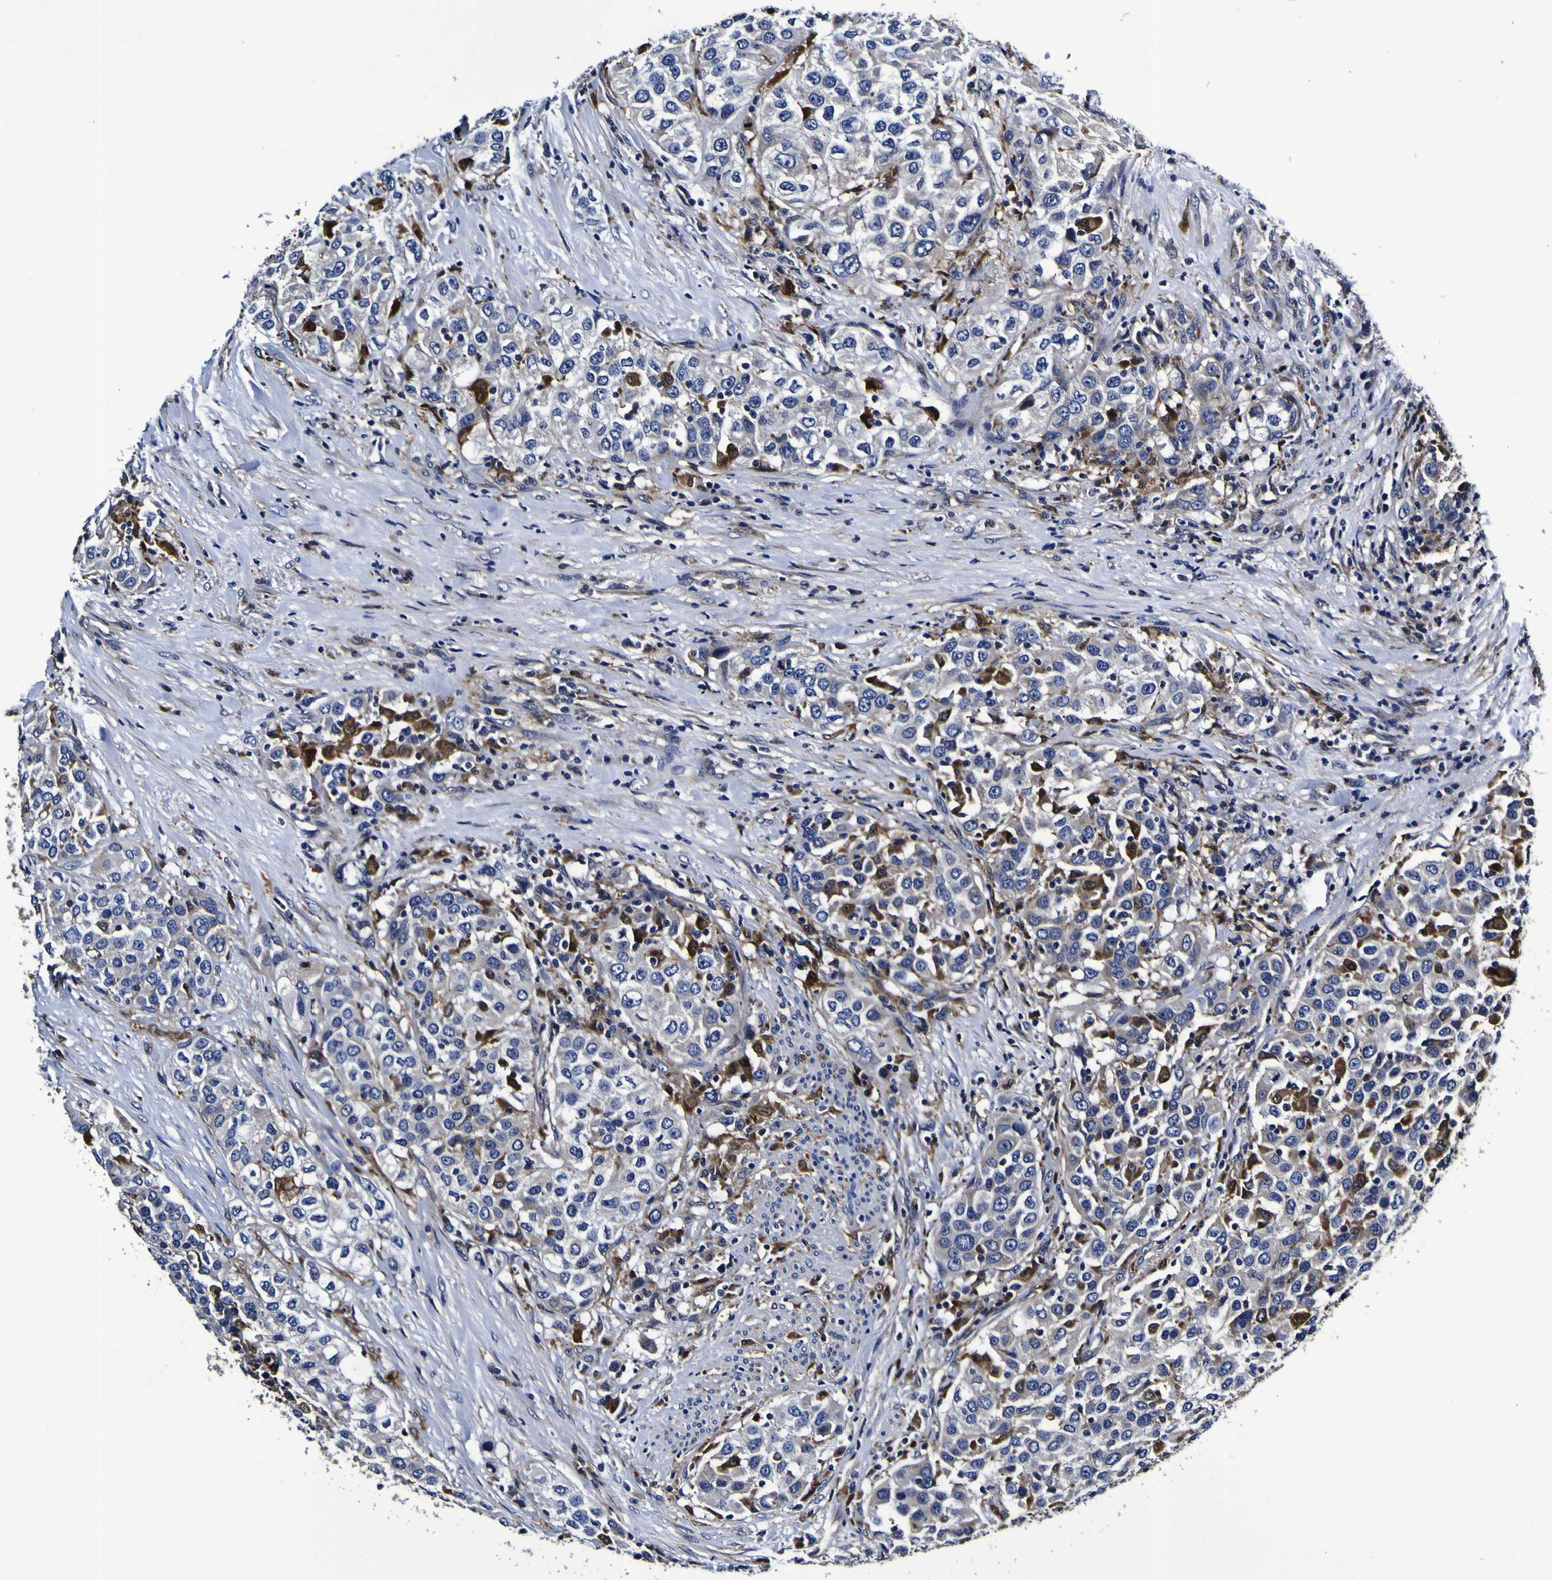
{"staining": {"intensity": "strong", "quantity": "<25%", "location": "cytoplasmic/membranous"}, "tissue": "urothelial cancer", "cell_type": "Tumor cells", "image_type": "cancer", "snomed": [{"axis": "morphology", "description": "Urothelial carcinoma, High grade"}, {"axis": "topography", "description": "Urinary bladder"}], "caption": "An image of urothelial cancer stained for a protein reveals strong cytoplasmic/membranous brown staining in tumor cells.", "gene": "GPX1", "patient": {"sex": "female", "age": 80}}